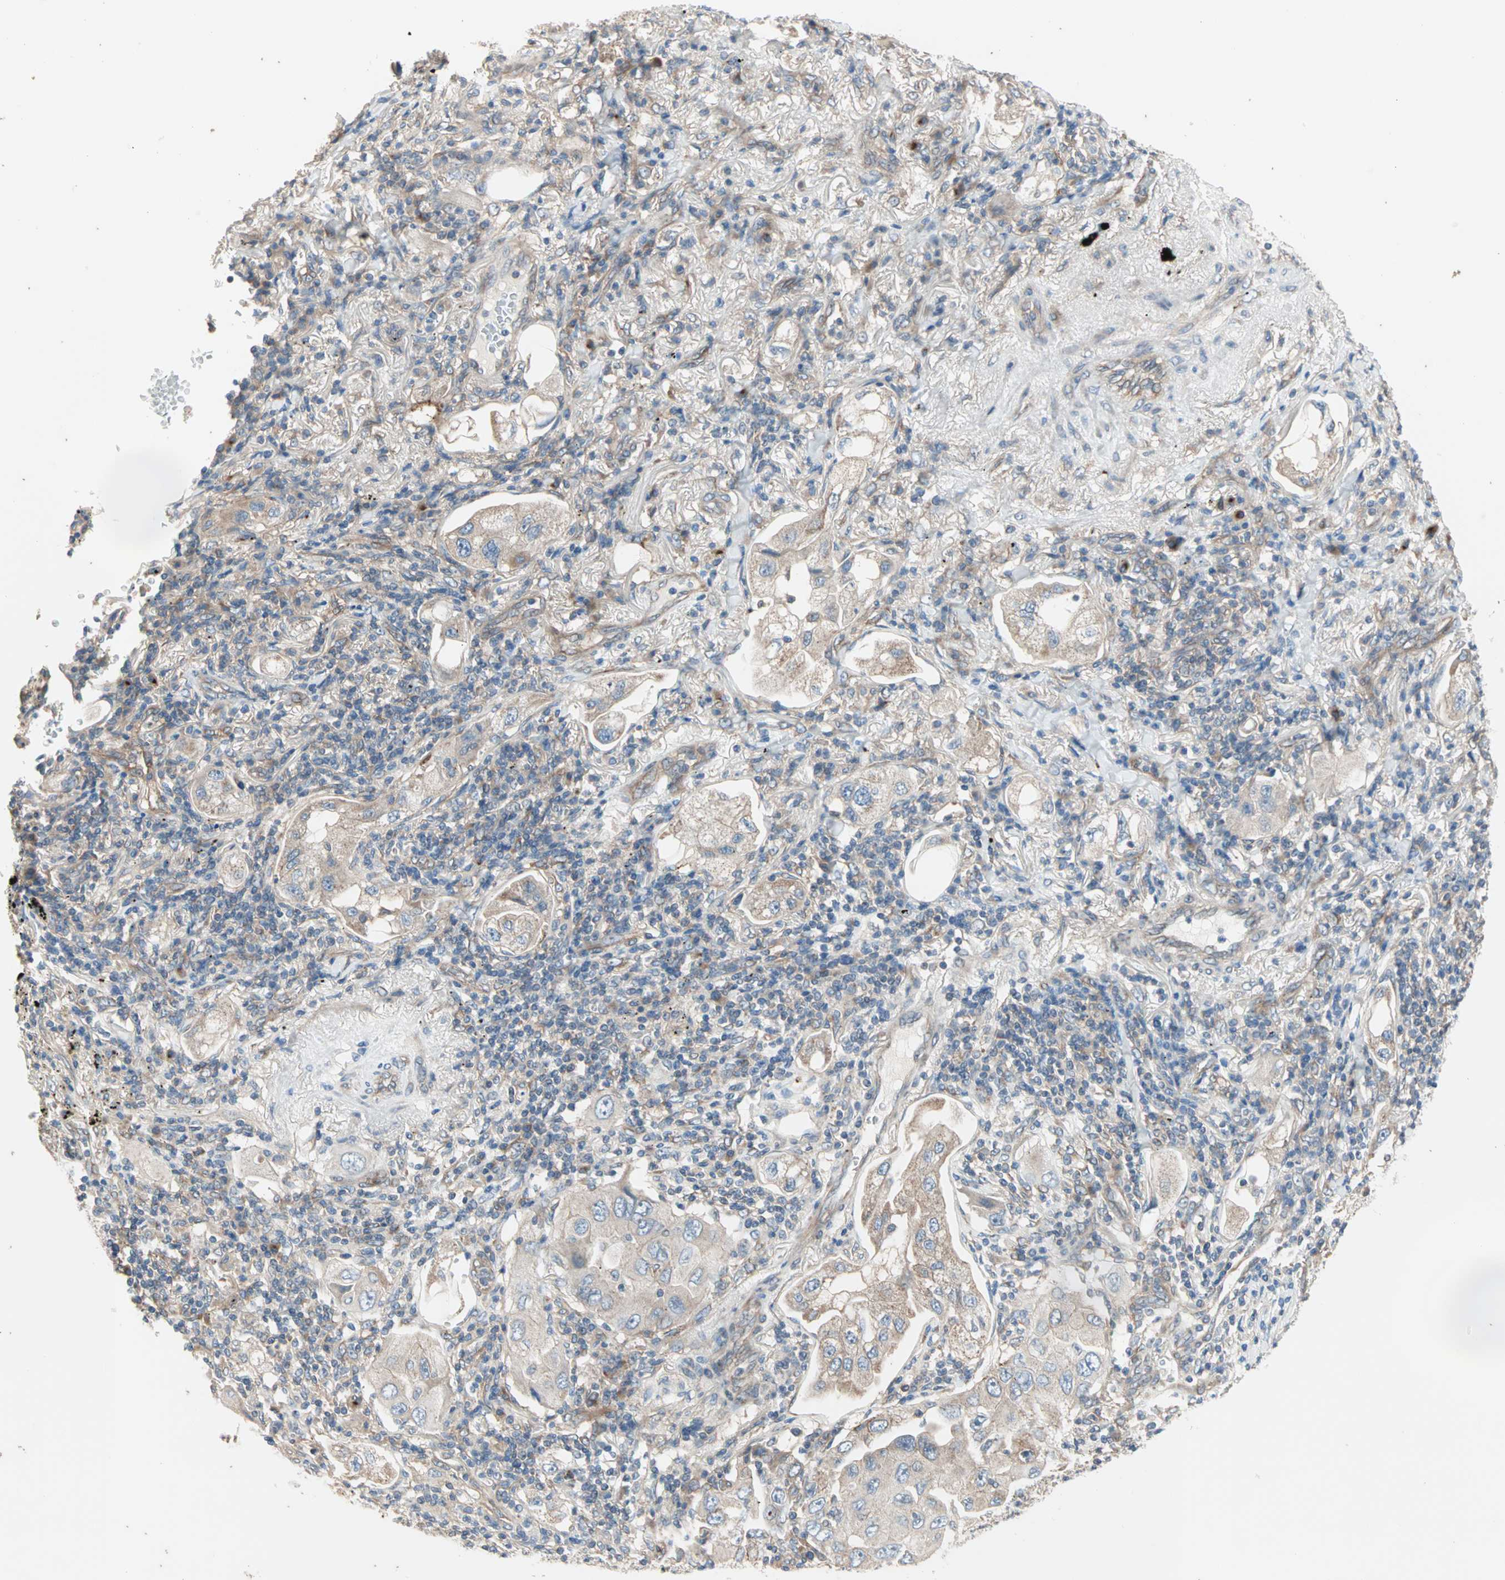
{"staining": {"intensity": "weak", "quantity": "<25%", "location": "cytoplasmic/membranous"}, "tissue": "lung cancer", "cell_type": "Tumor cells", "image_type": "cancer", "snomed": [{"axis": "morphology", "description": "Adenocarcinoma, NOS"}, {"axis": "topography", "description": "Lung"}], "caption": "Immunohistochemistry (IHC) of lung cancer (adenocarcinoma) shows no staining in tumor cells. (DAB immunohistochemistry (IHC) with hematoxylin counter stain).", "gene": "PDE8A", "patient": {"sex": "female", "age": 65}}